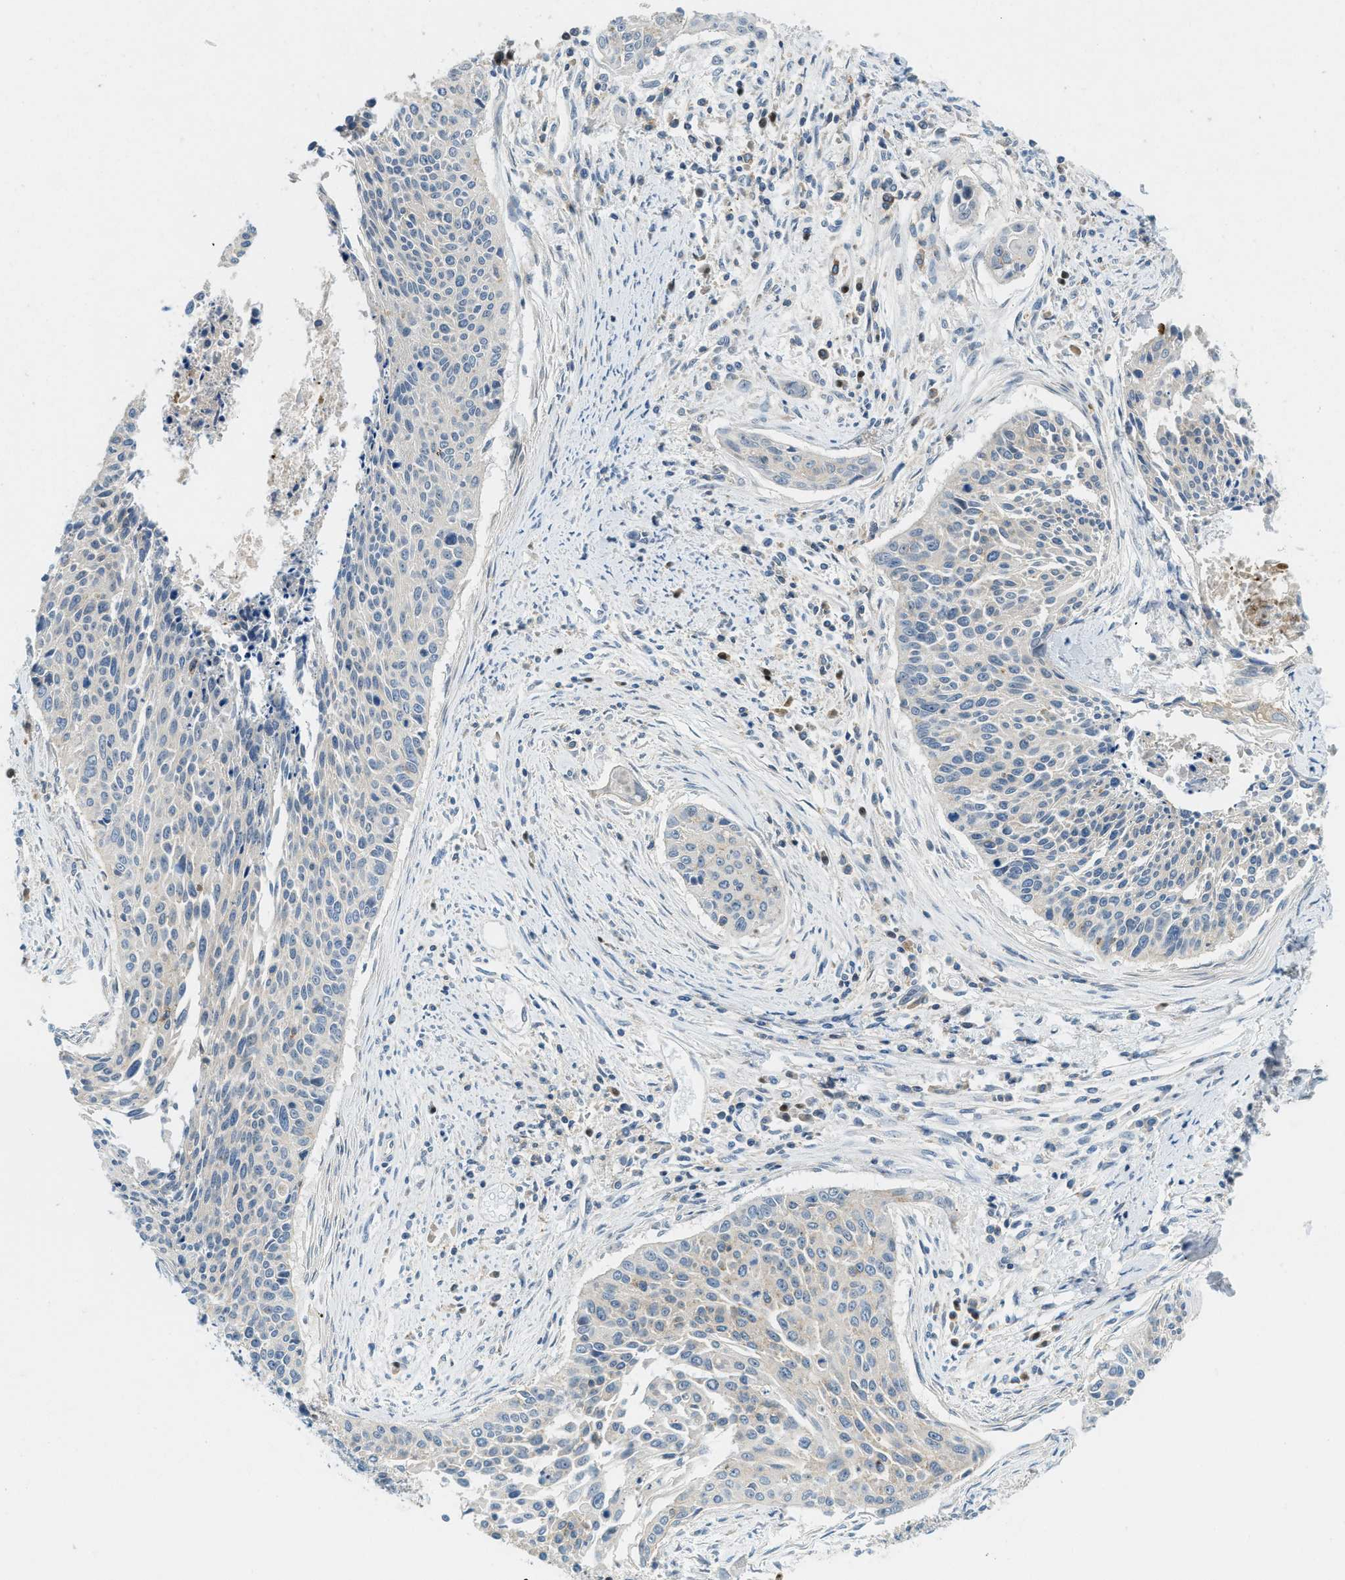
{"staining": {"intensity": "negative", "quantity": "none", "location": "none"}, "tissue": "cervical cancer", "cell_type": "Tumor cells", "image_type": "cancer", "snomed": [{"axis": "morphology", "description": "Squamous cell carcinoma, NOS"}, {"axis": "topography", "description": "Cervix"}], "caption": "High power microscopy photomicrograph of an IHC micrograph of cervical cancer, revealing no significant positivity in tumor cells. The staining was performed using DAB (3,3'-diaminobenzidine) to visualize the protein expression in brown, while the nuclei were stained in blue with hematoxylin (Magnification: 20x).", "gene": "GMPPB", "patient": {"sex": "female", "age": 55}}